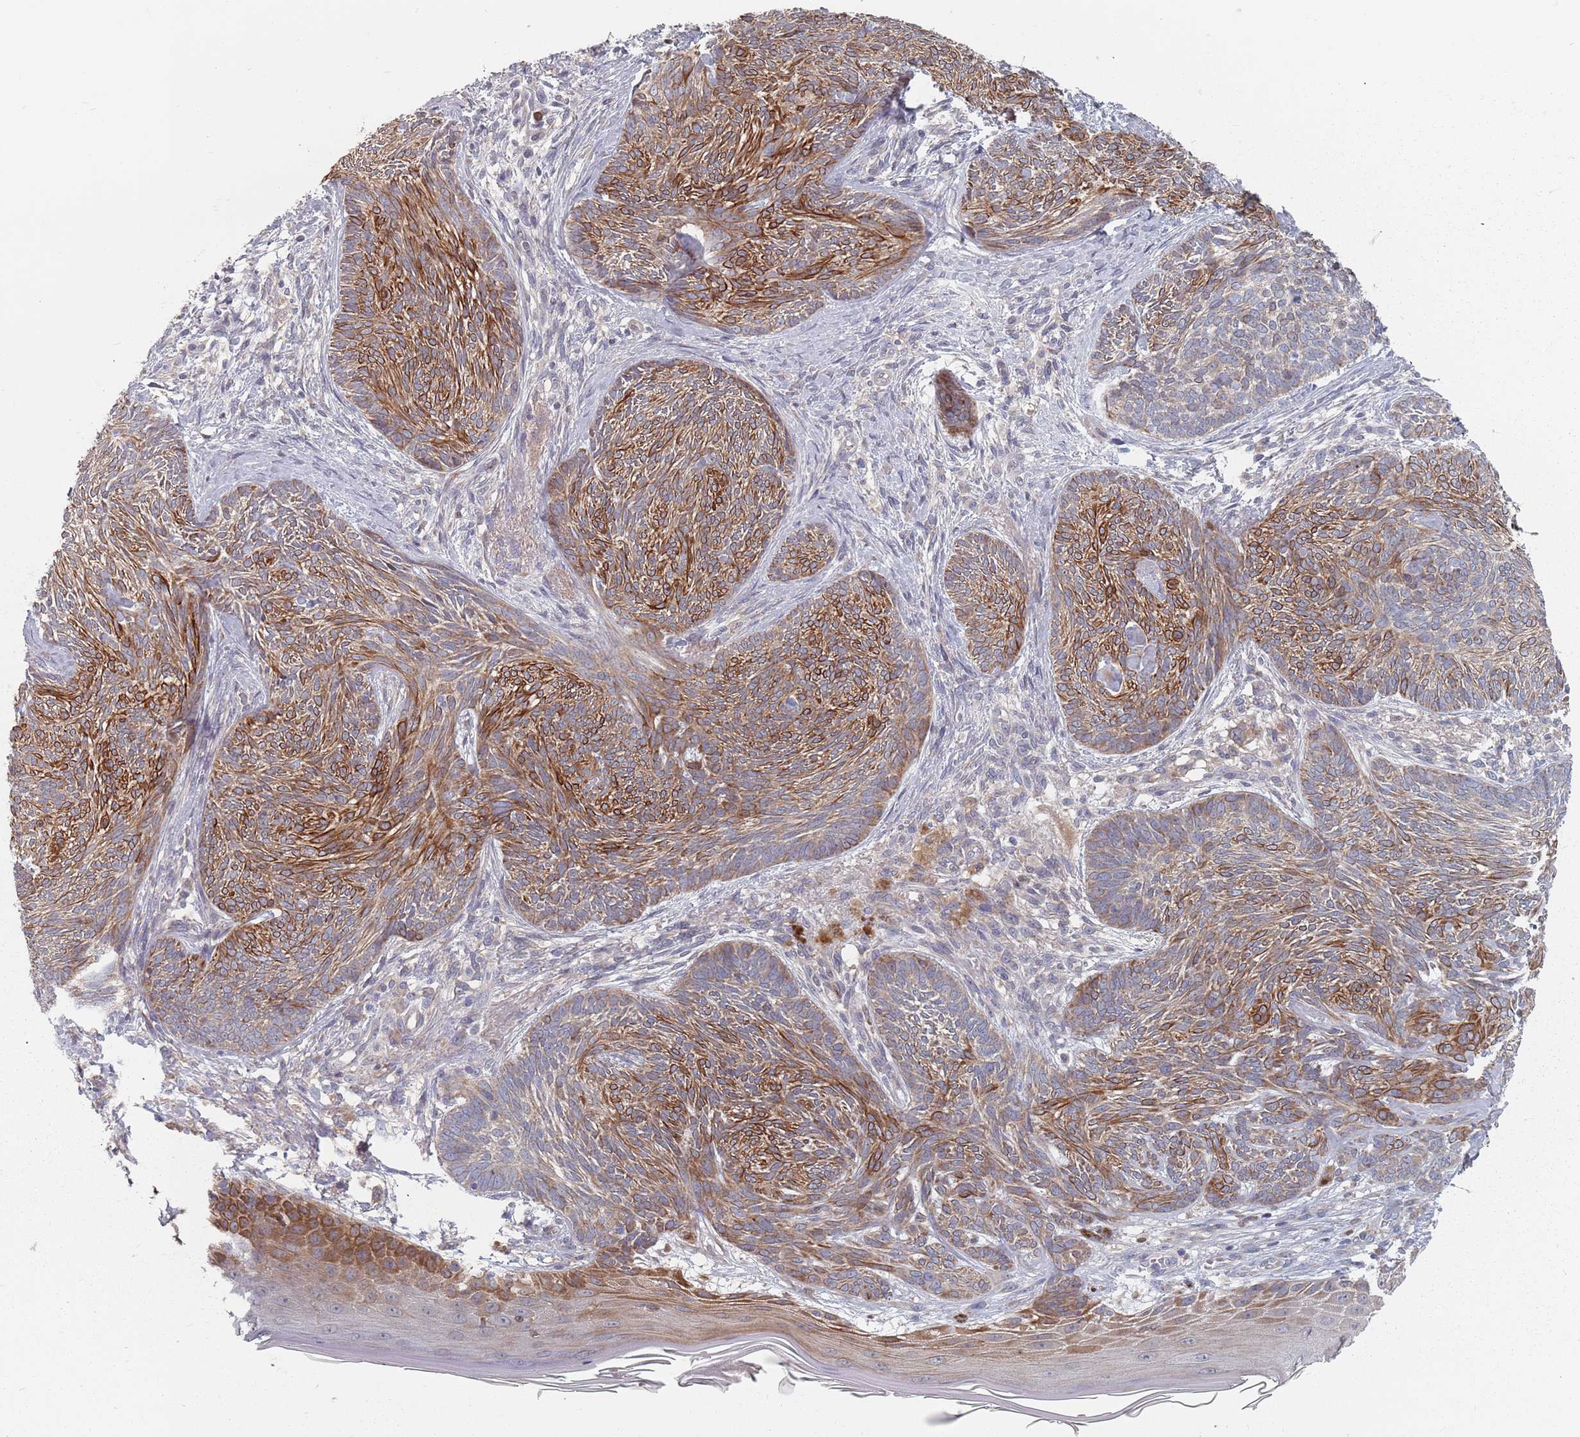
{"staining": {"intensity": "strong", "quantity": "25%-75%", "location": "cytoplasmic/membranous"}, "tissue": "skin cancer", "cell_type": "Tumor cells", "image_type": "cancer", "snomed": [{"axis": "morphology", "description": "Basal cell carcinoma"}, {"axis": "topography", "description": "Skin"}], "caption": "About 25%-75% of tumor cells in skin basal cell carcinoma demonstrate strong cytoplasmic/membranous protein positivity as visualized by brown immunohistochemical staining.", "gene": "ADAL", "patient": {"sex": "male", "age": 73}}